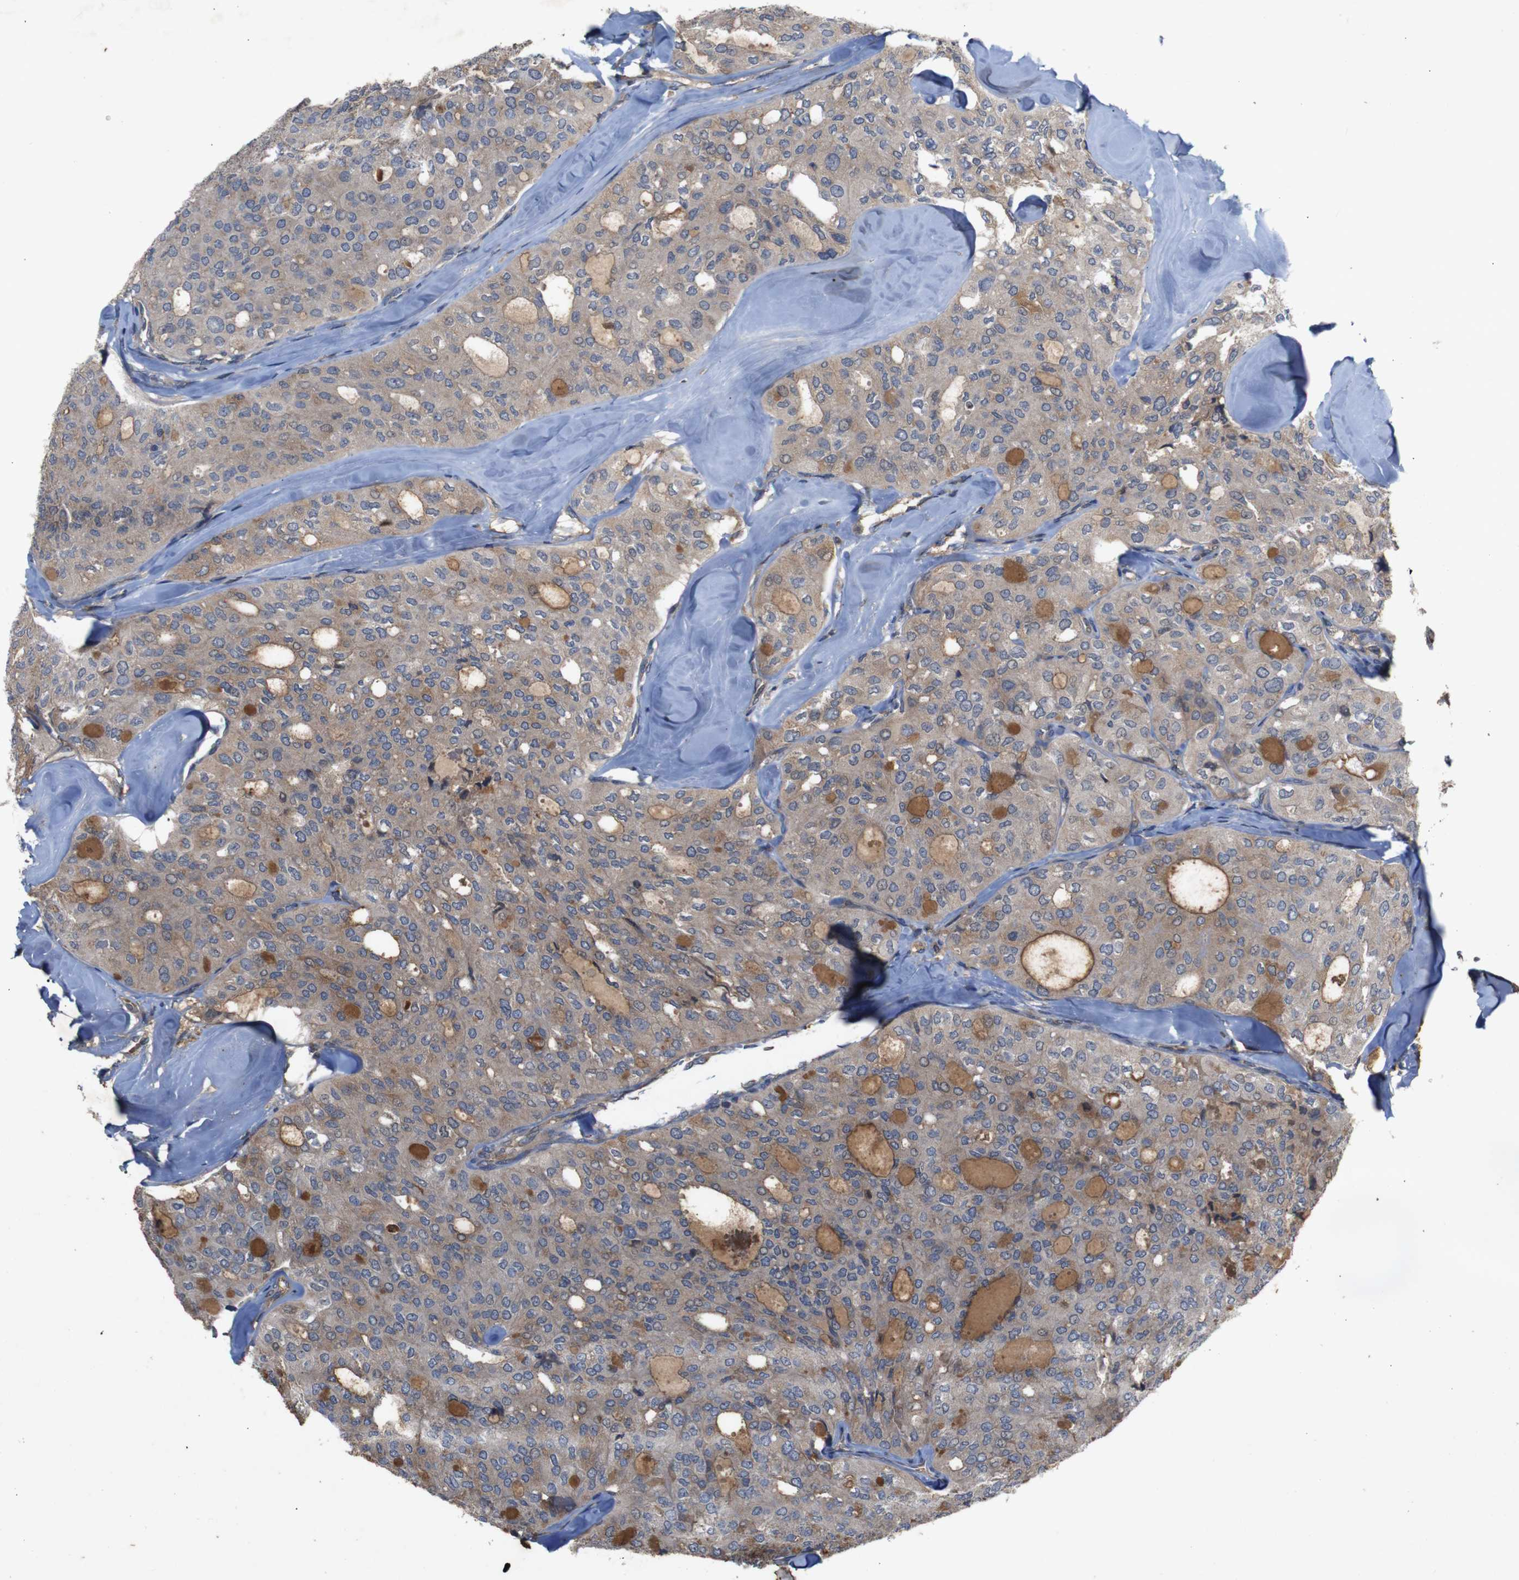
{"staining": {"intensity": "weak", "quantity": ">75%", "location": "cytoplasmic/membranous"}, "tissue": "thyroid cancer", "cell_type": "Tumor cells", "image_type": "cancer", "snomed": [{"axis": "morphology", "description": "Follicular adenoma carcinoma, NOS"}, {"axis": "topography", "description": "Thyroid gland"}], "caption": "Thyroid cancer was stained to show a protein in brown. There is low levels of weak cytoplasmic/membranous staining in about >75% of tumor cells. Ihc stains the protein in brown and the nuclei are stained blue.", "gene": "PTPN1", "patient": {"sex": "male", "age": 75}}